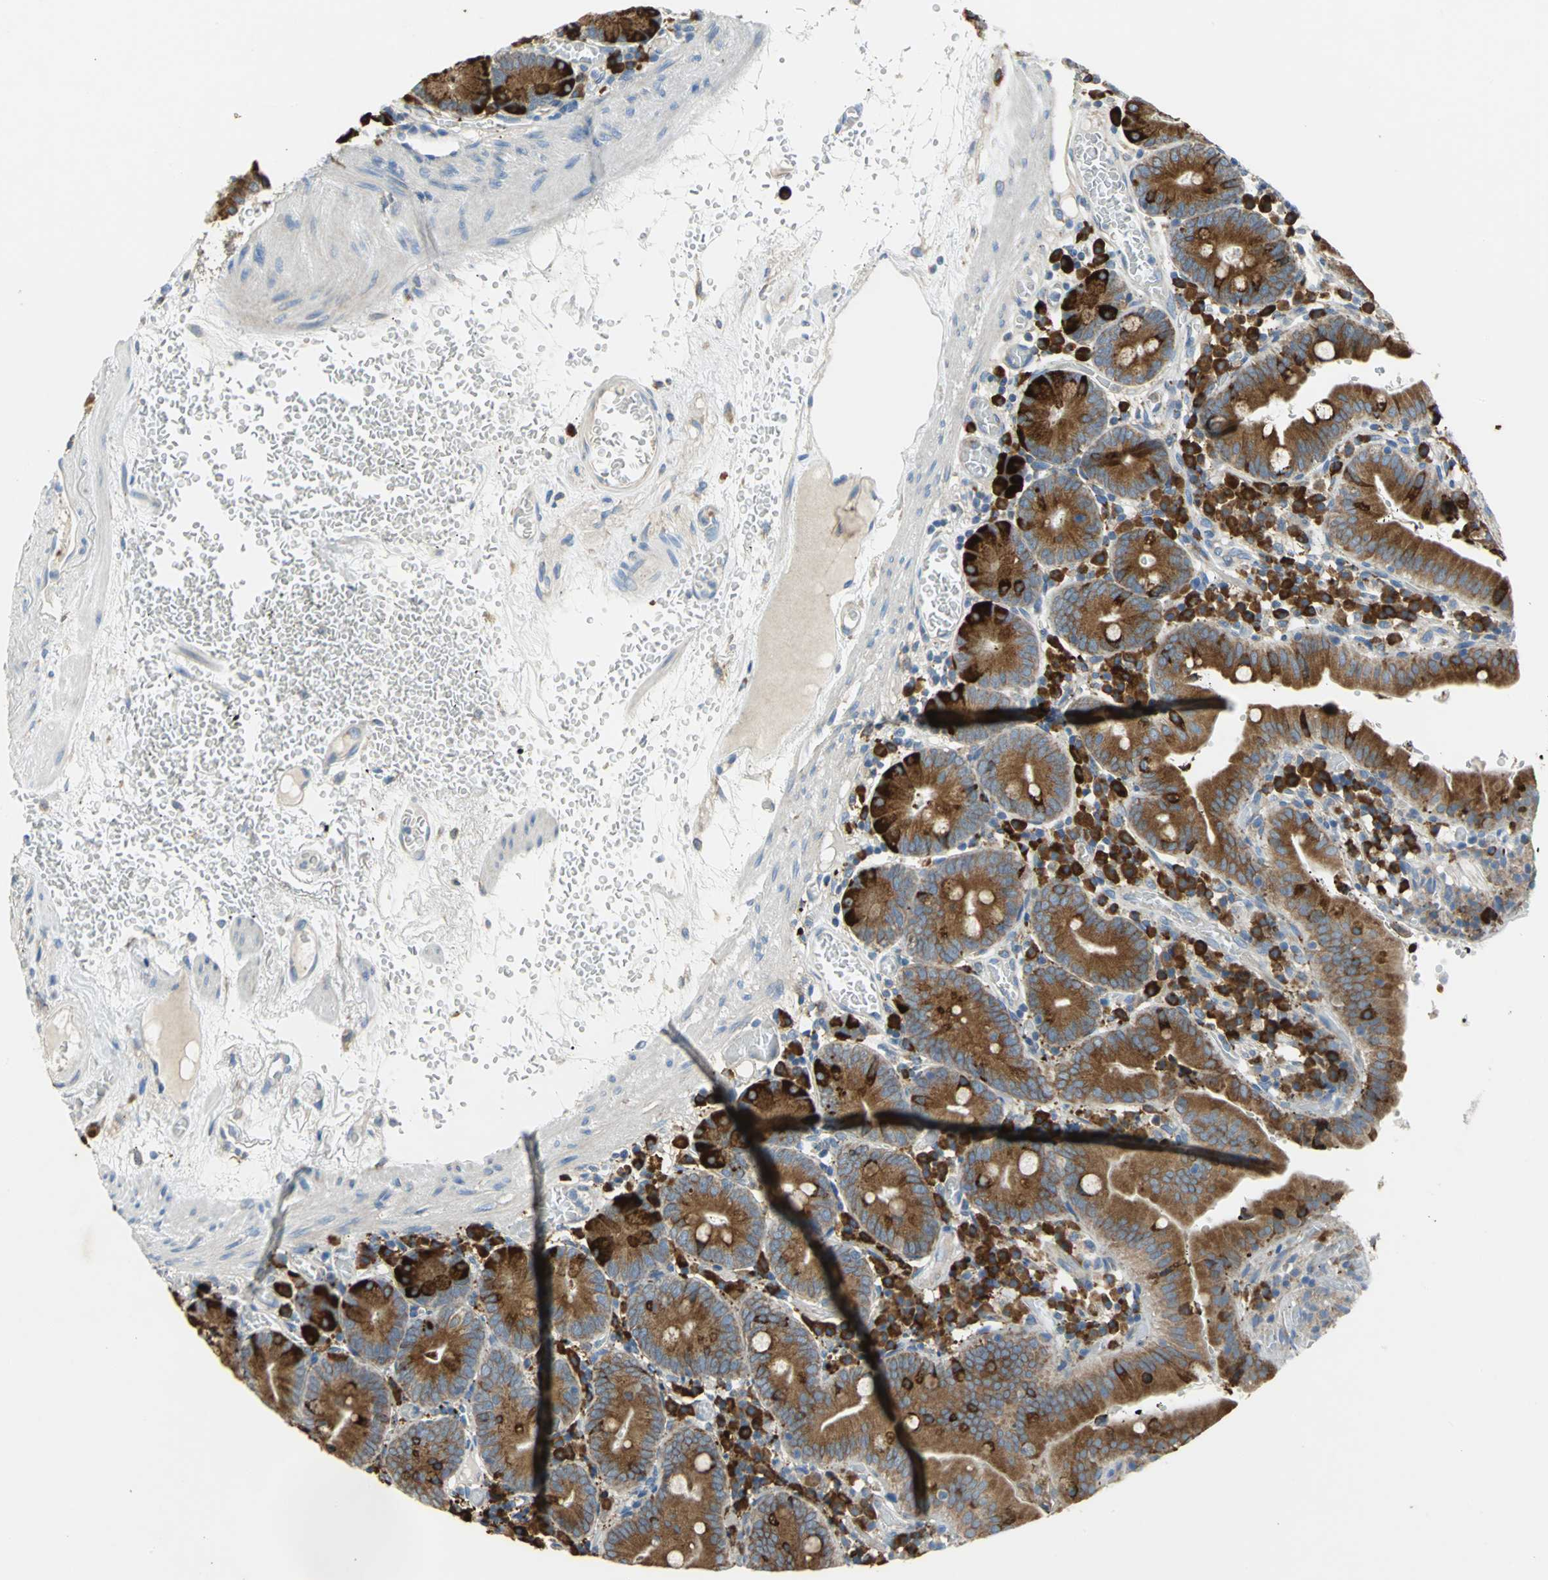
{"staining": {"intensity": "strong", "quantity": ">75%", "location": "cytoplasmic/membranous"}, "tissue": "small intestine", "cell_type": "Glandular cells", "image_type": "normal", "snomed": [{"axis": "morphology", "description": "Normal tissue, NOS"}, {"axis": "topography", "description": "Small intestine"}], "caption": "Protein analysis of benign small intestine demonstrates strong cytoplasmic/membranous expression in approximately >75% of glandular cells.", "gene": "TULP4", "patient": {"sex": "male", "age": 71}}